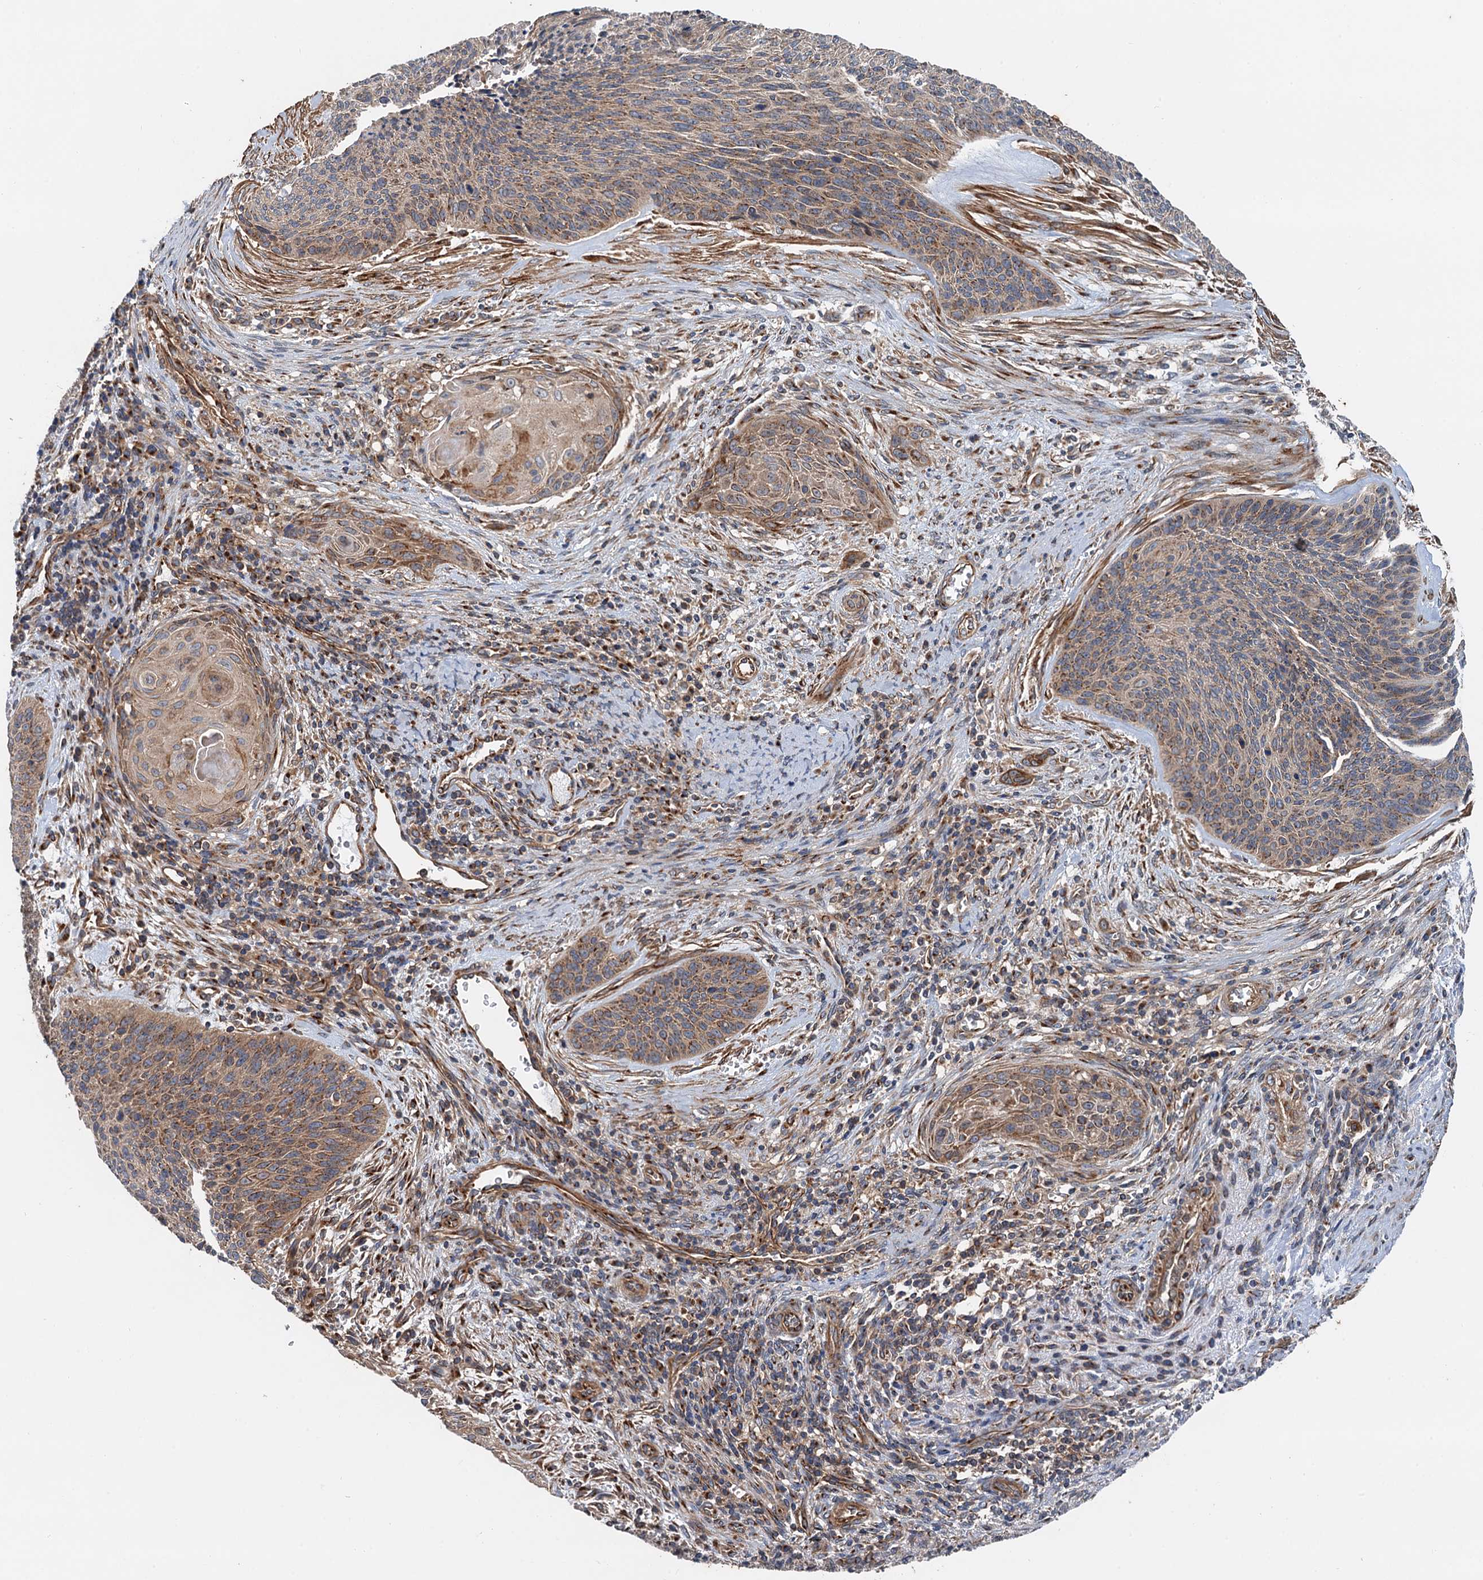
{"staining": {"intensity": "weak", "quantity": ">75%", "location": "cytoplasmic/membranous"}, "tissue": "cervical cancer", "cell_type": "Tumor cells", "image_type": "cancer", "snomed": [{"axis": "morphology", "description": "Squamous cell carcinoma, NOS"}, {"axis": "topography", "description": "Cervix"}], "caption": "Brown immunohistochemical staining in cervical cancer (squamous cell carcinoma) shows weak cytoplasmic/membranous staining in approximately >75% of tumor cells. (DAB = brown stain, brightfield microscopy at high magnification).", "gene": "ANKRD26", "patient": {"sex": "female", "age": 55}}